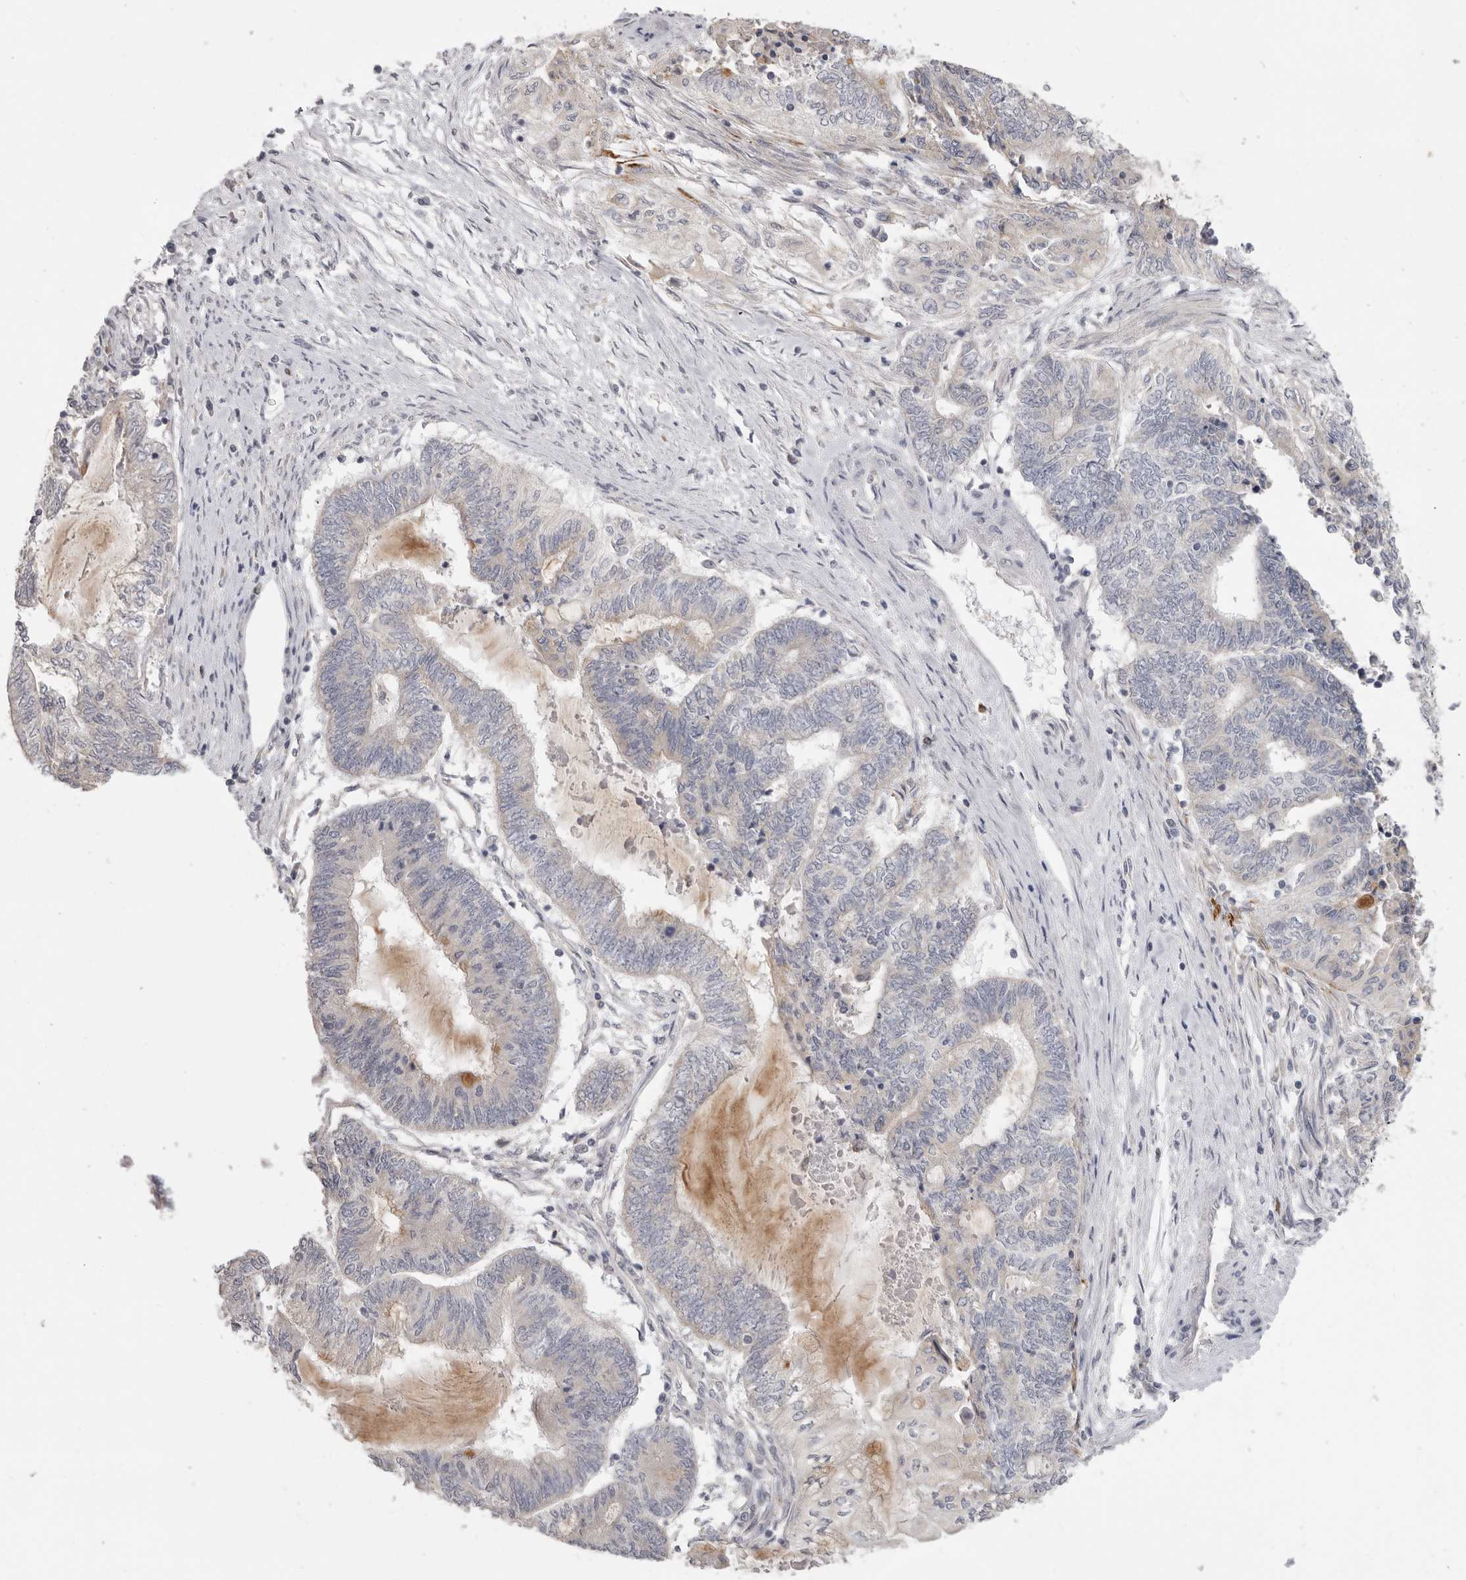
{"staining": {"intensity": "negative", "quantity": "none", "location": "none"}, "tissue": "endometrial cancer", "cell_type": "Tumor cells", "image_type": "cancer", "snomed": [{"axis": "morphology", "description": "Adenocarcinoma, NOS"}, {"axis": "topography", "description": "Uterus"}, {"axis": "topography", "description": "Endometrium"}], "caption": "Protein analysis of endometrial adenocarcinoma exhibits no significant staining in tumor cells.", "gene": "XIRP1", "patient": {"sex": "female", "age": 70}}